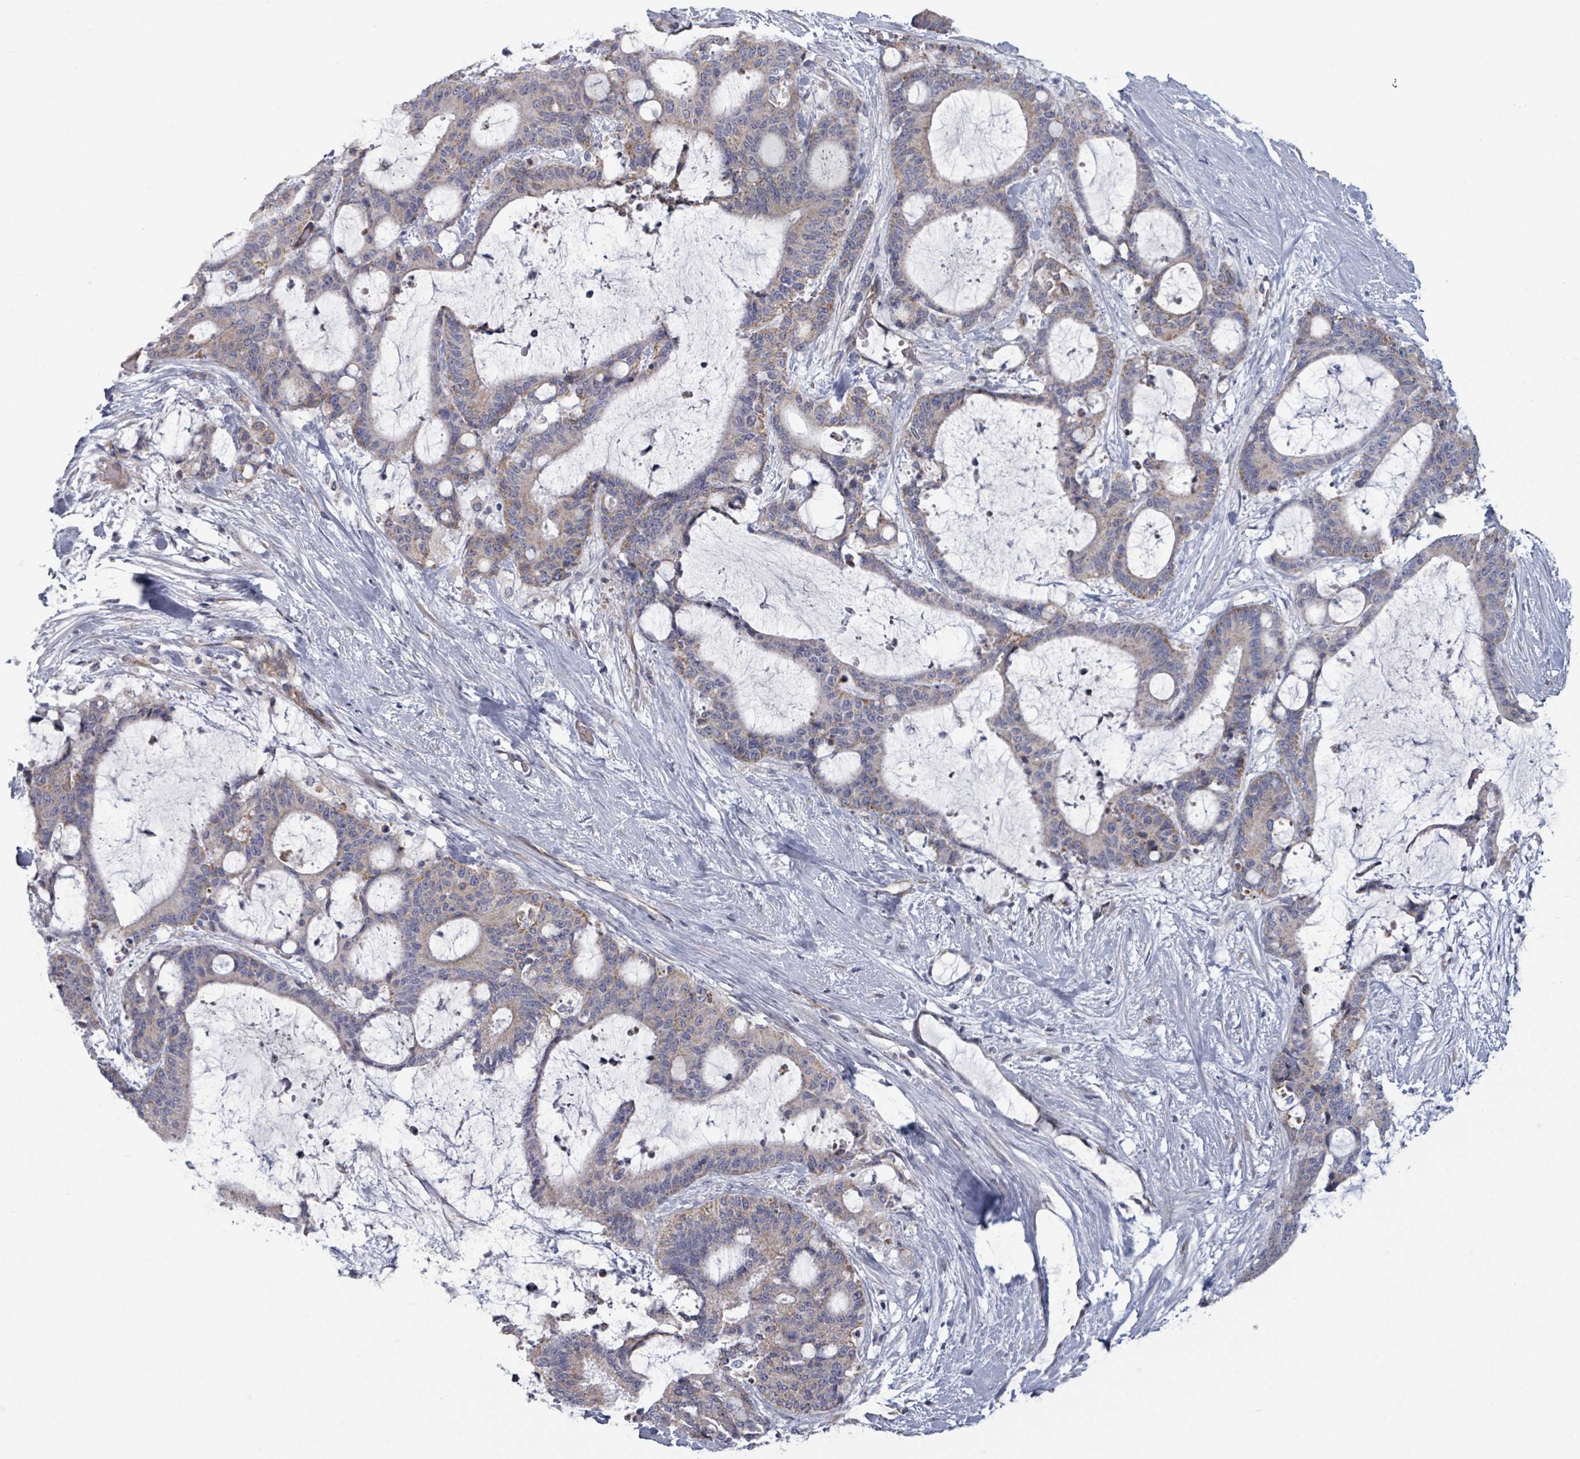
{"staining": {"intensity": "weak", "quantity": "<25%", "location": "cytoplasmic/membranous"}, "tissue": "liver cancer", "cell_type": "Tumor cells", "image_type": "cancer", "snomed": [{"axis": "morphology", "description": "Normal tissue, NOS"}, {"axis": "morphology", "description": "Cholangiocarcinoma"}, {"axis": "topography", "description": "Liver"}, {"axis": "topography", "description": "Peripheral nerve tissue"}], "caption": "Liver cancer stained for a protein using immunohistochemistry demonstrates no expression tumor cells.", "gene": "FKBP1A", "patient": {"sex": "female", "age": 73}}